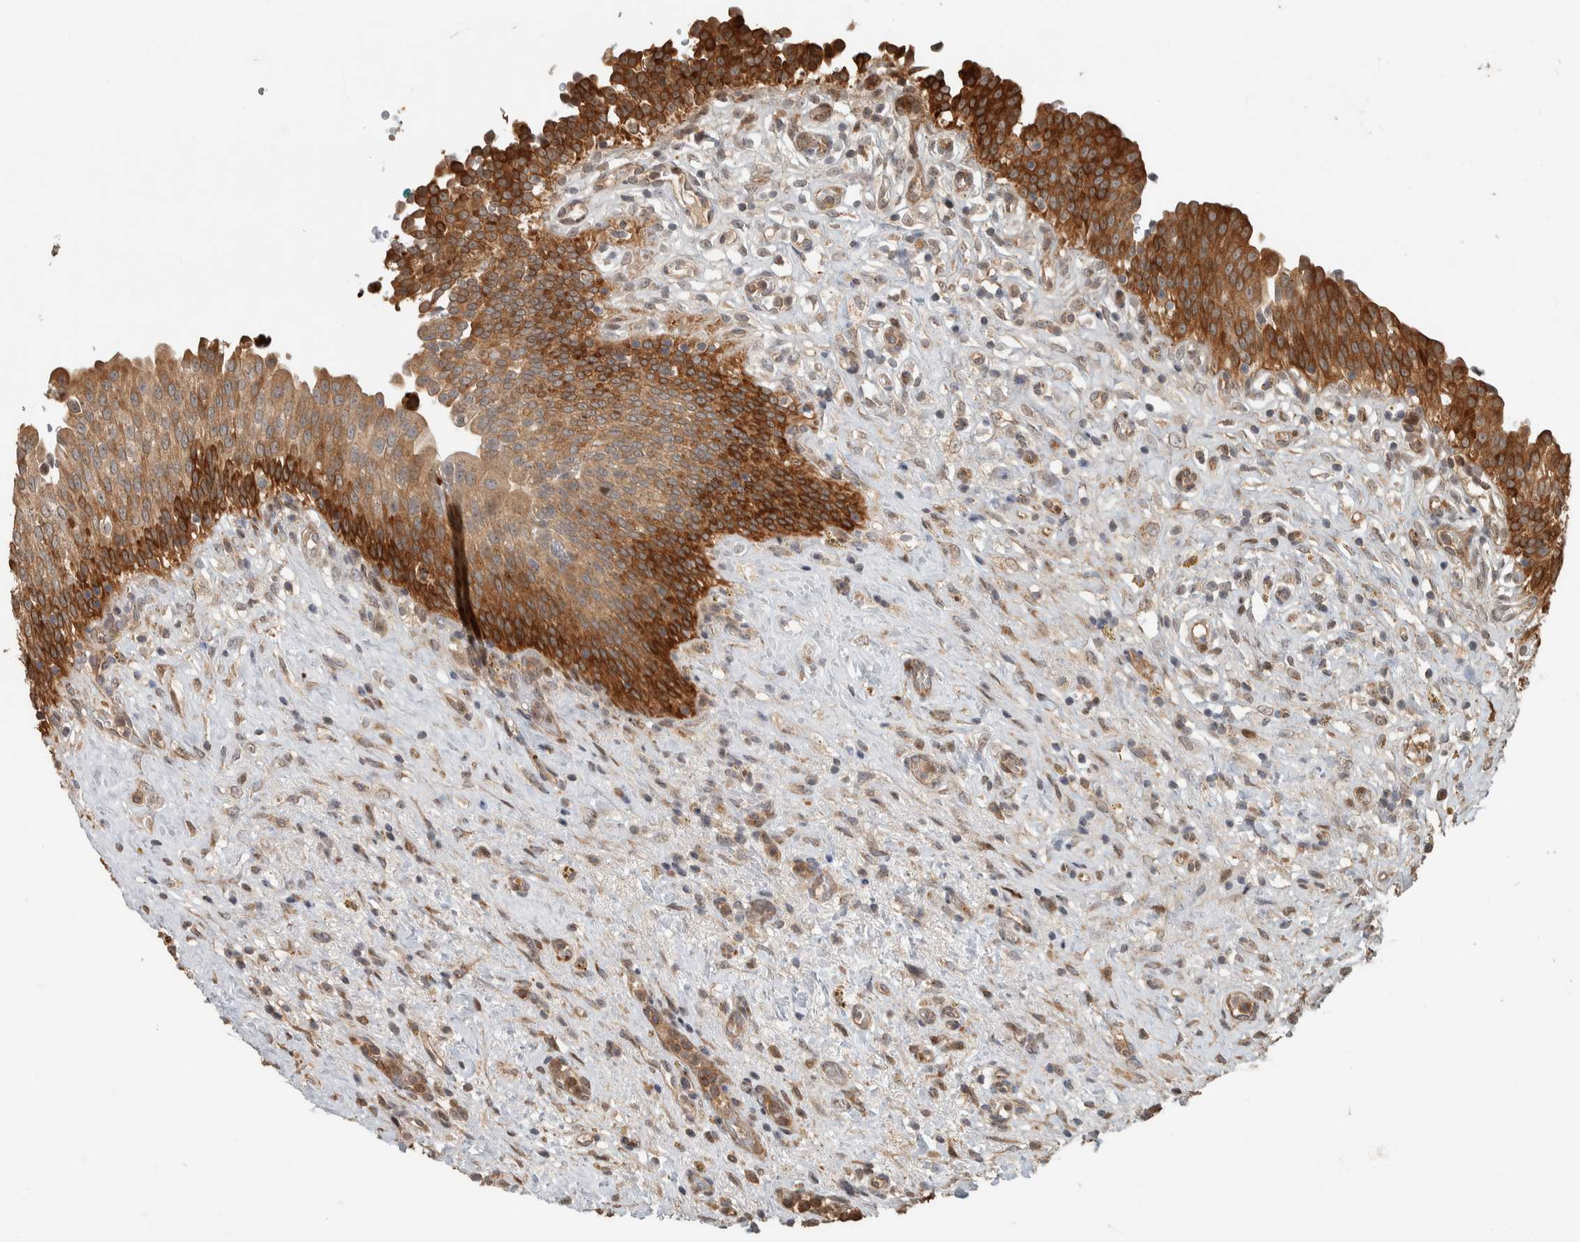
{"staining": {"intensity": "strong", "quantity": ">75%", "location": "cytoplasmic/membranous"}, "tissue": "urinary bladder", "cell_type": "Urothelial cells", "image_type": "normal", "snomed": [{"axis": "morphology", "description": "Urothelial carcinoma, High grade"}, {"axis": "topography", "description": "Urinary bladder"}], "caption": "Urothelial cells exhibit high levels of strong cytoplasmic/membranous positivity in about >75% of cells in benign human urinary bladder. The protein is shown in brown color, while the nuclei are stained blue.", "gene": "CNTROB", "patient": {"sex": "male", "age": 46}}